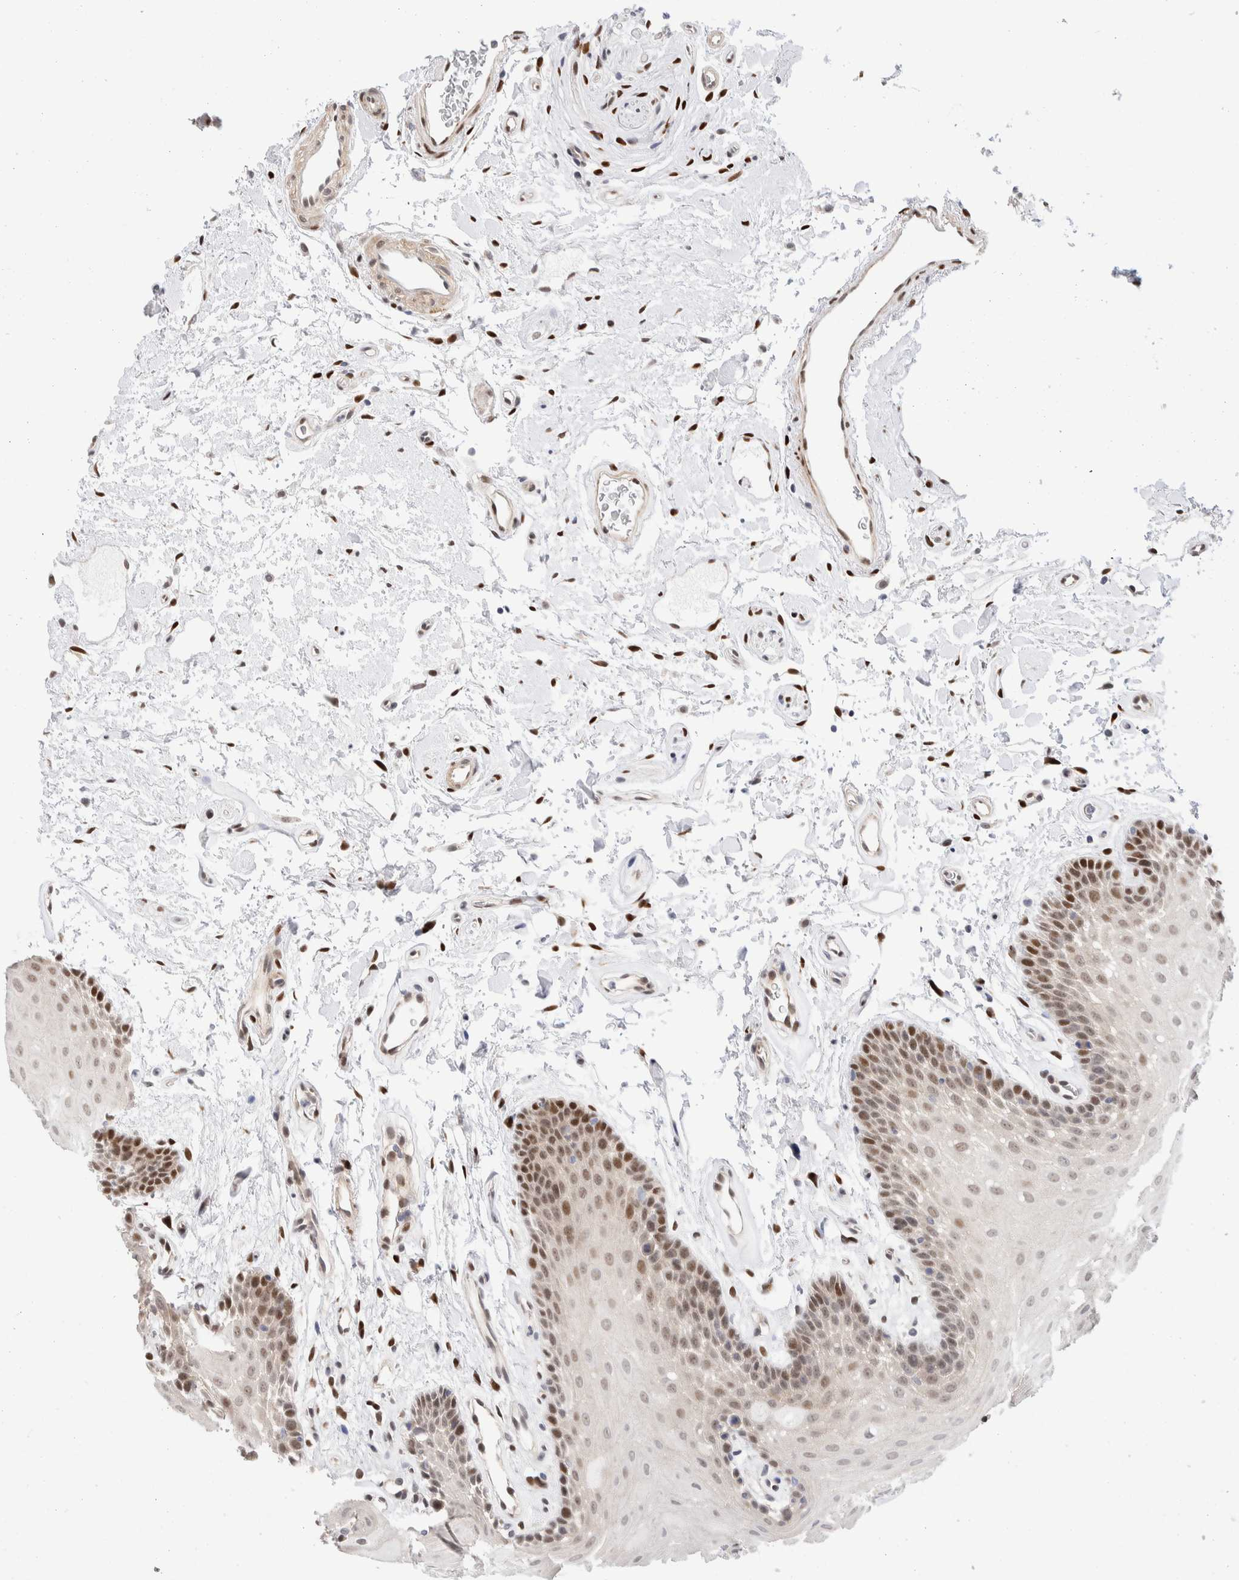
{"staining": {"intensity": "moderate", "quantity": "25%-75%", "location": "nuclear"}, "tissue": "oral mucosa", "cell_type": "Squamous epithelial cells", "image_type": "normal", "snomed": [{"axis": "morphology", "description": "Normal tissue, NOS"}, {"axis": "topography", "description": "Oral tissue"}], "caption": "Benign oral mucosa shows moderate nuclear staining in about 25%-75% of squamous epithelial cells Using DAB (3,3'-diaminobenzidine) (brown) and hematoxylin (blue) stains, captured at high magnification using brightfield microscopy..", "gene": "NSMAF", "patient": {"sex": "male", "age": 62}}